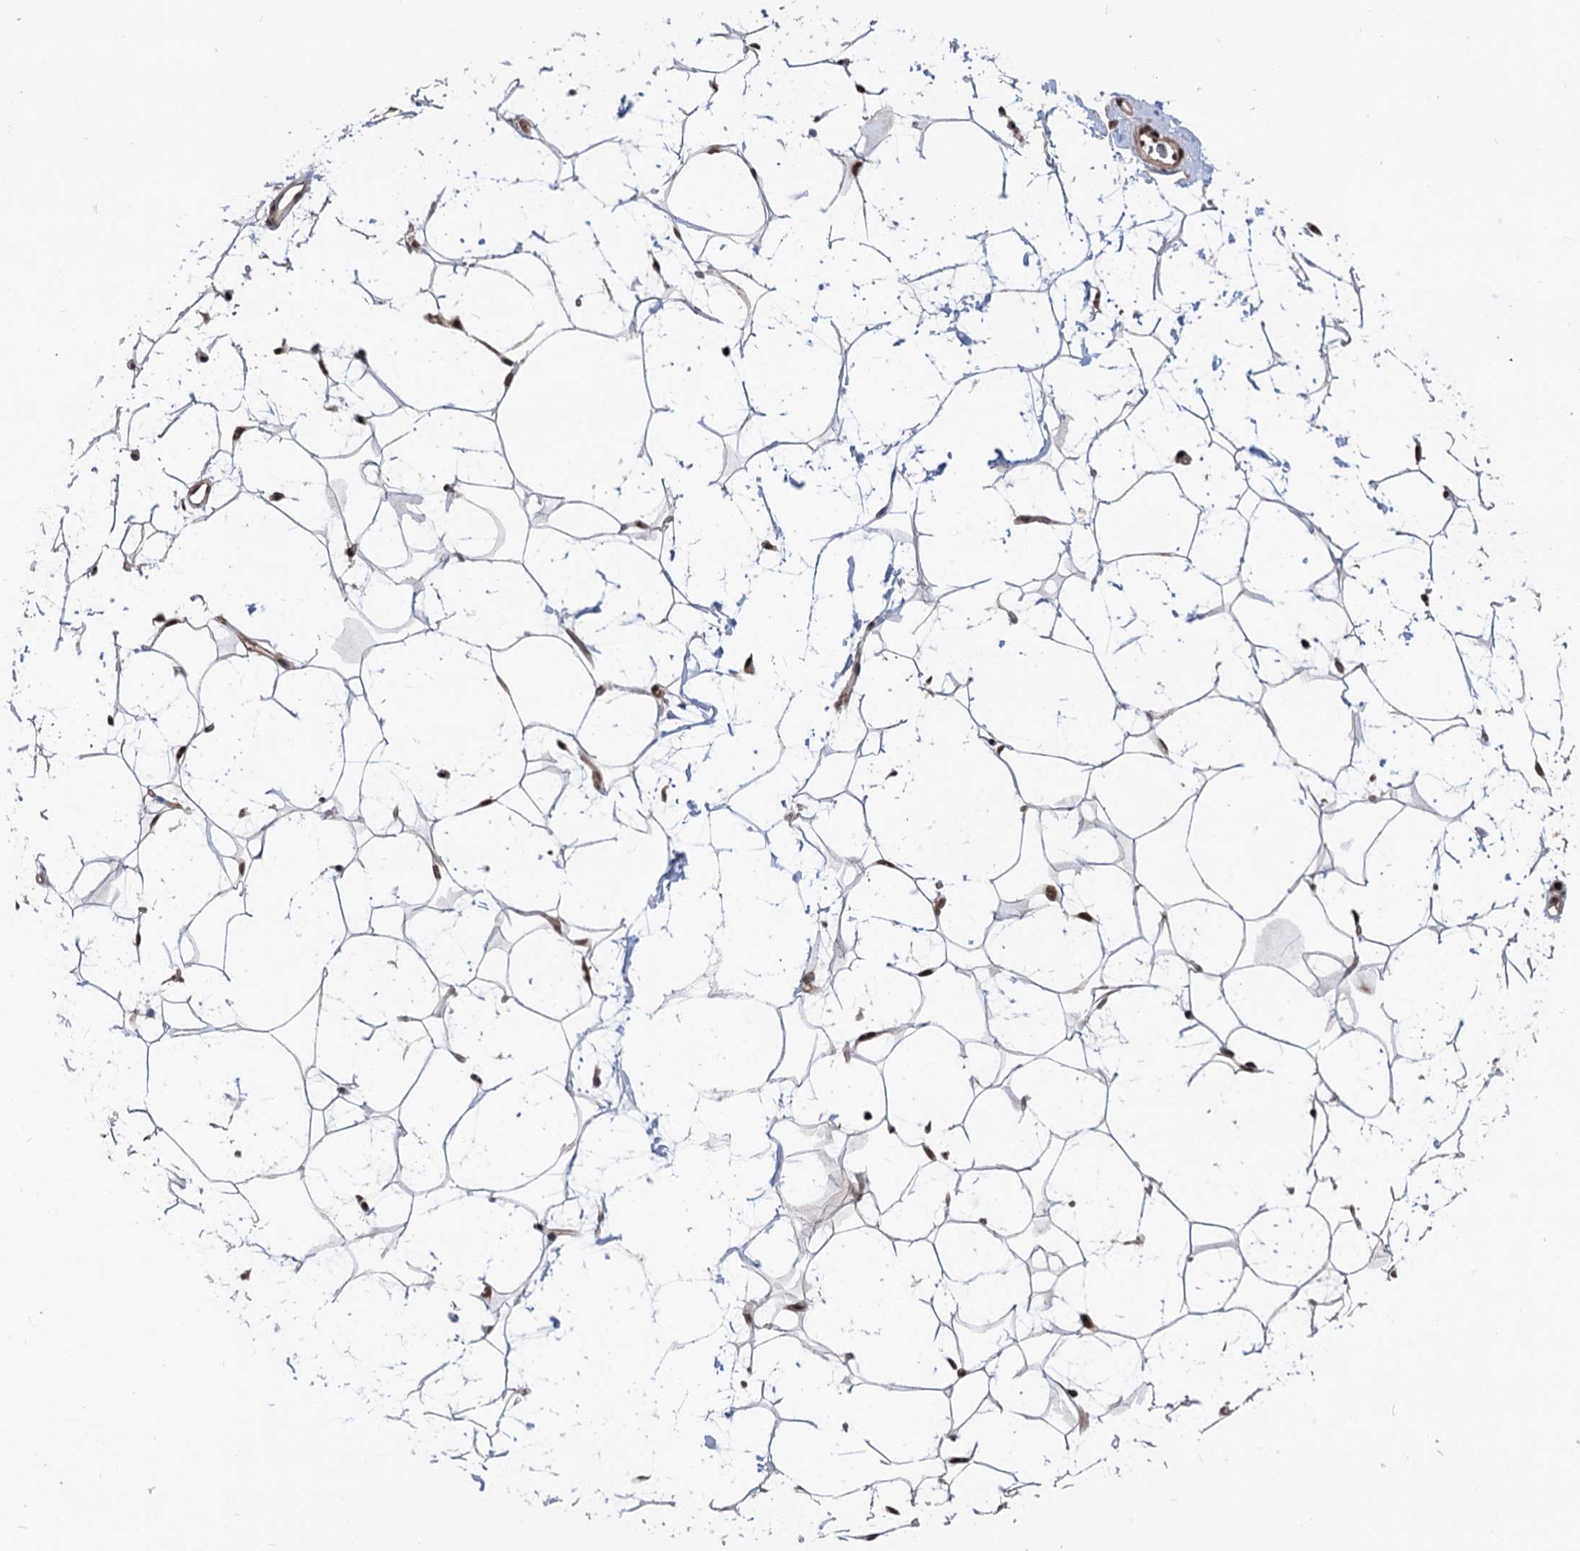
{"staining": {"intensity": "strong", "quantity": ">75%", "location": "cytoplasmic/membranous,nuclear"}, "tissue": "adipose tissue", "cell_type": "Adipocytes", "image_type": "normal", "snomed": [{"axis": "morphology", "description": "Normal tissue, NOS"}, {"axis": "topography", "description": "Breast"}], "caption": "Immunohistochemical staining of normal adipose tissue shows strong cytoplasmic/membranous,nuclear protein staining in about >75% of adipocytes. The staining is performed using DAB brown chromogen to label protein expression. The nuclei are counter-stained blue using hematoxylin.", "gene": "MAML1", "patient": {"sex": "female", "age": 26}}